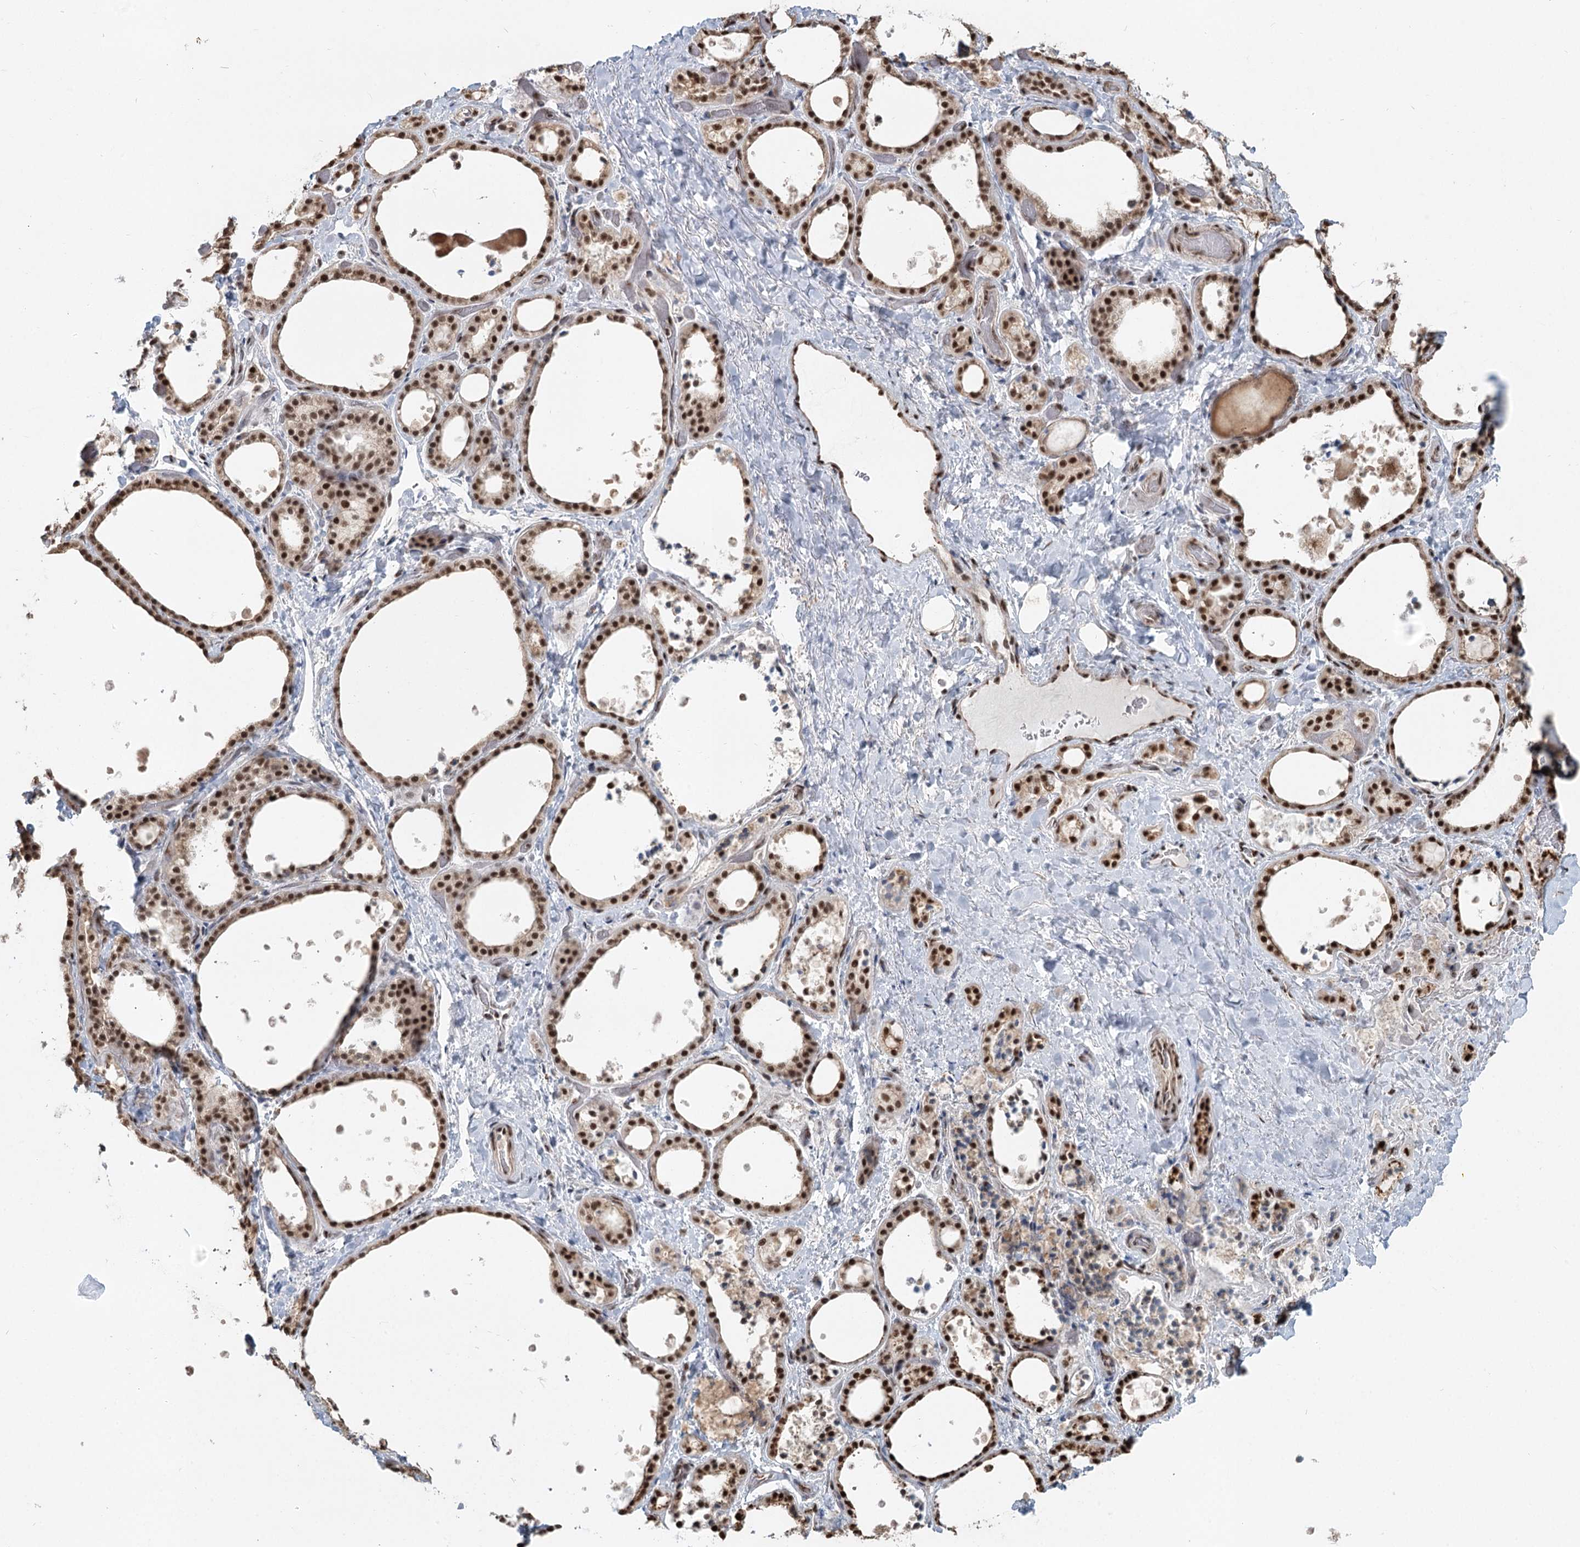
{"staining": {"intensity": "strong", "quantity": ">75%", "location": "nuclear"}, "tissue": "thyroid gland", "cell_type": "Glandular cells", "image_type": "normal", "snomed": [{"axis": "morphology", "description": "Normal tissue, NOS"}, {"axis": "topography", "description": "Thyroid gland"}], "caption": "Glandular cells show high levels of strong nuclear expression in approximately >75% of cells in unremarkable human thyroid gland.", "gene": "GPALPP1", "patient": {"sex": "female", "age": 44}}